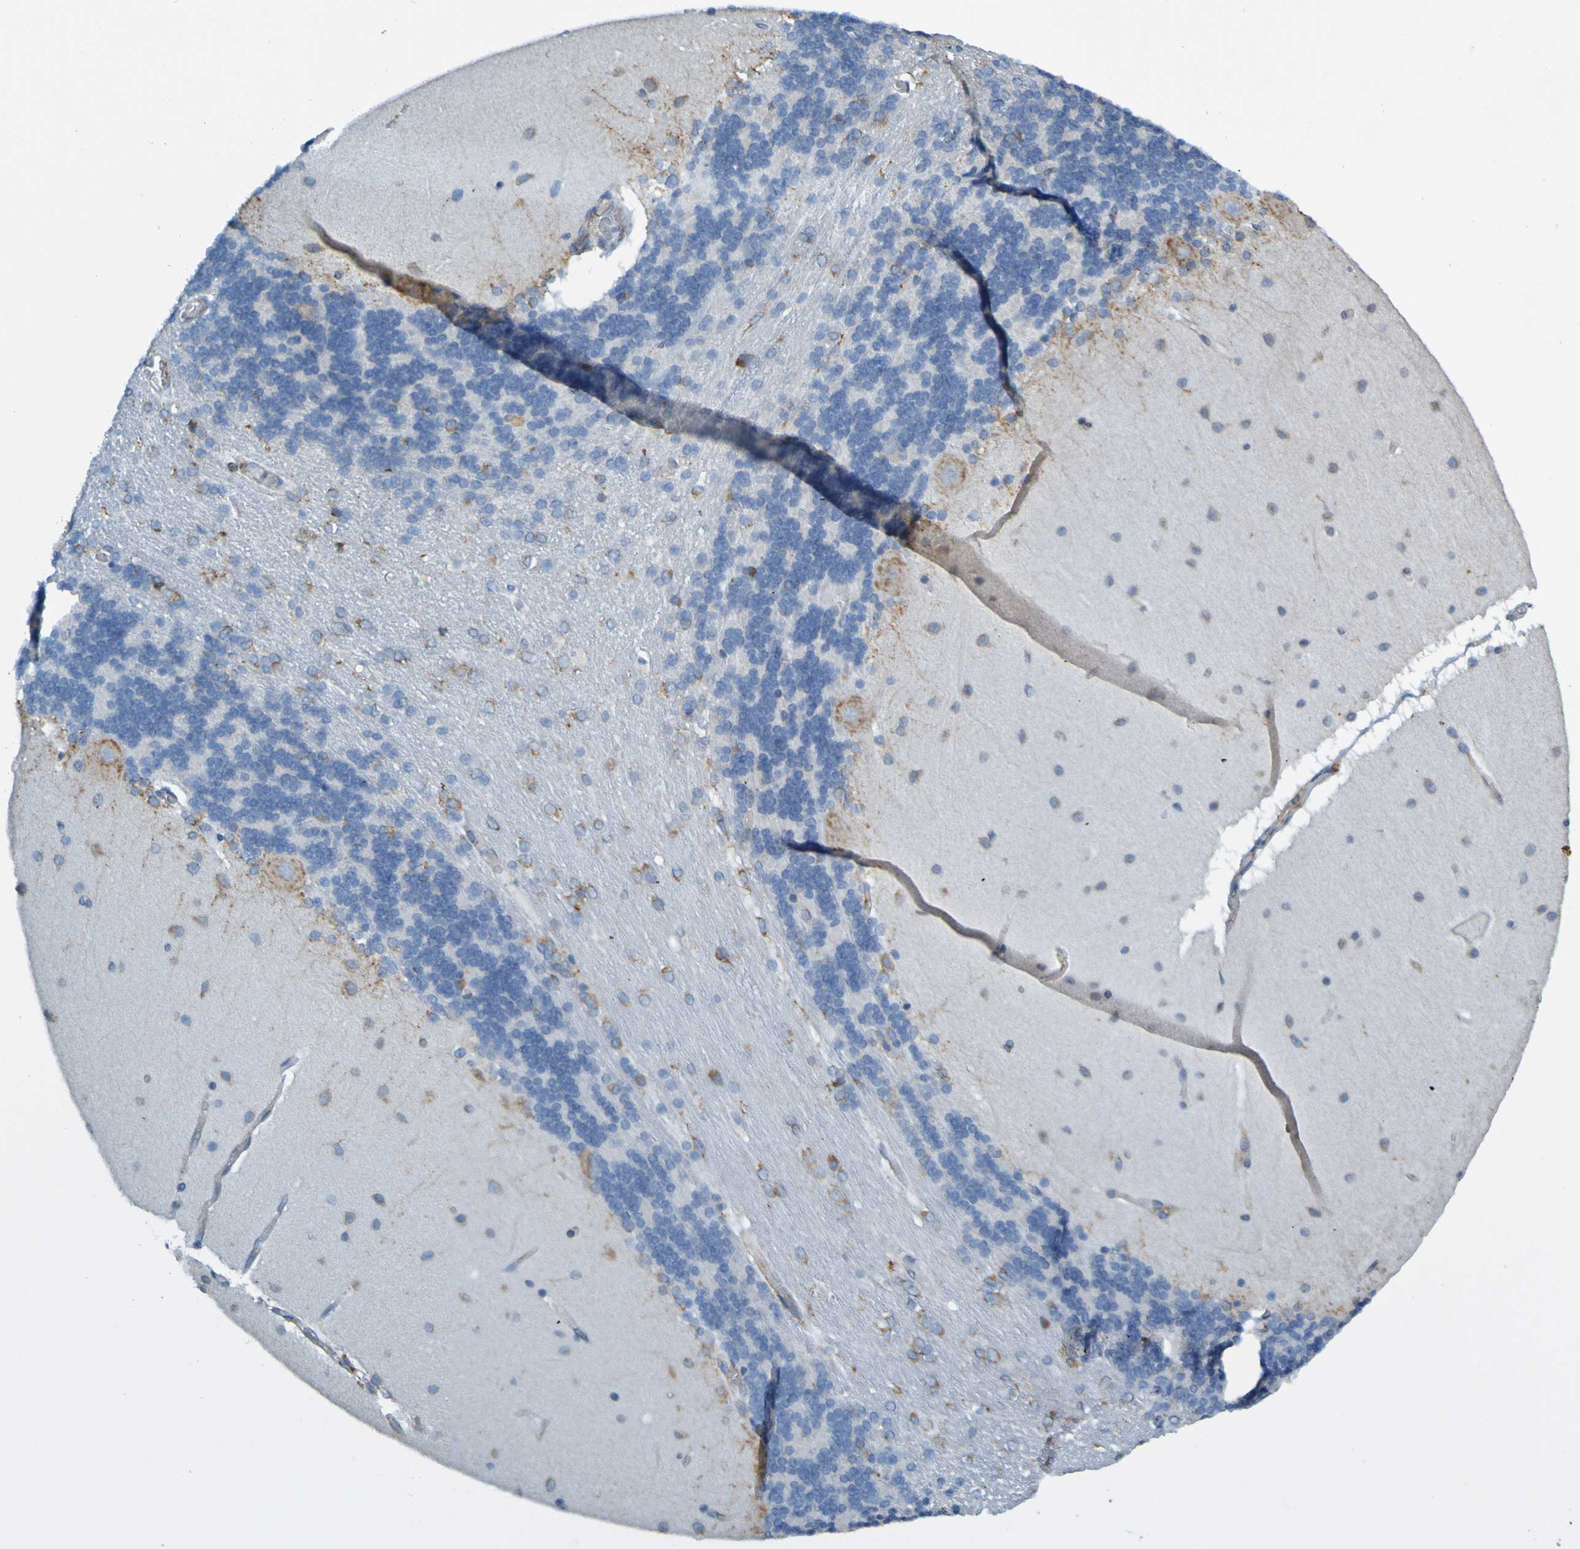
{"staining": {"intensity": "weak", "quantity": "25%-75%", "location": "cytoplasmic/membranous"}, "tissue": "cerebellum", "cell_type": "Cells in granular layer", "image_type": "normal", "snomed": [{"axis": "morphology", "description": "Normal tissue, NOS"}, {"axis": "topography", "description": "Cerebellum"}], "caption": "This histopathology image reveals normal cerebellum stained with immunohistochemistry to label a protein in brown. The cytoplasmic/membranous of cells in granular layer show weak positivity for the protein. Nuclei are counter-stained blue.", "gene": "SSR1", "patient": {"sex": "female", "age": 54}}